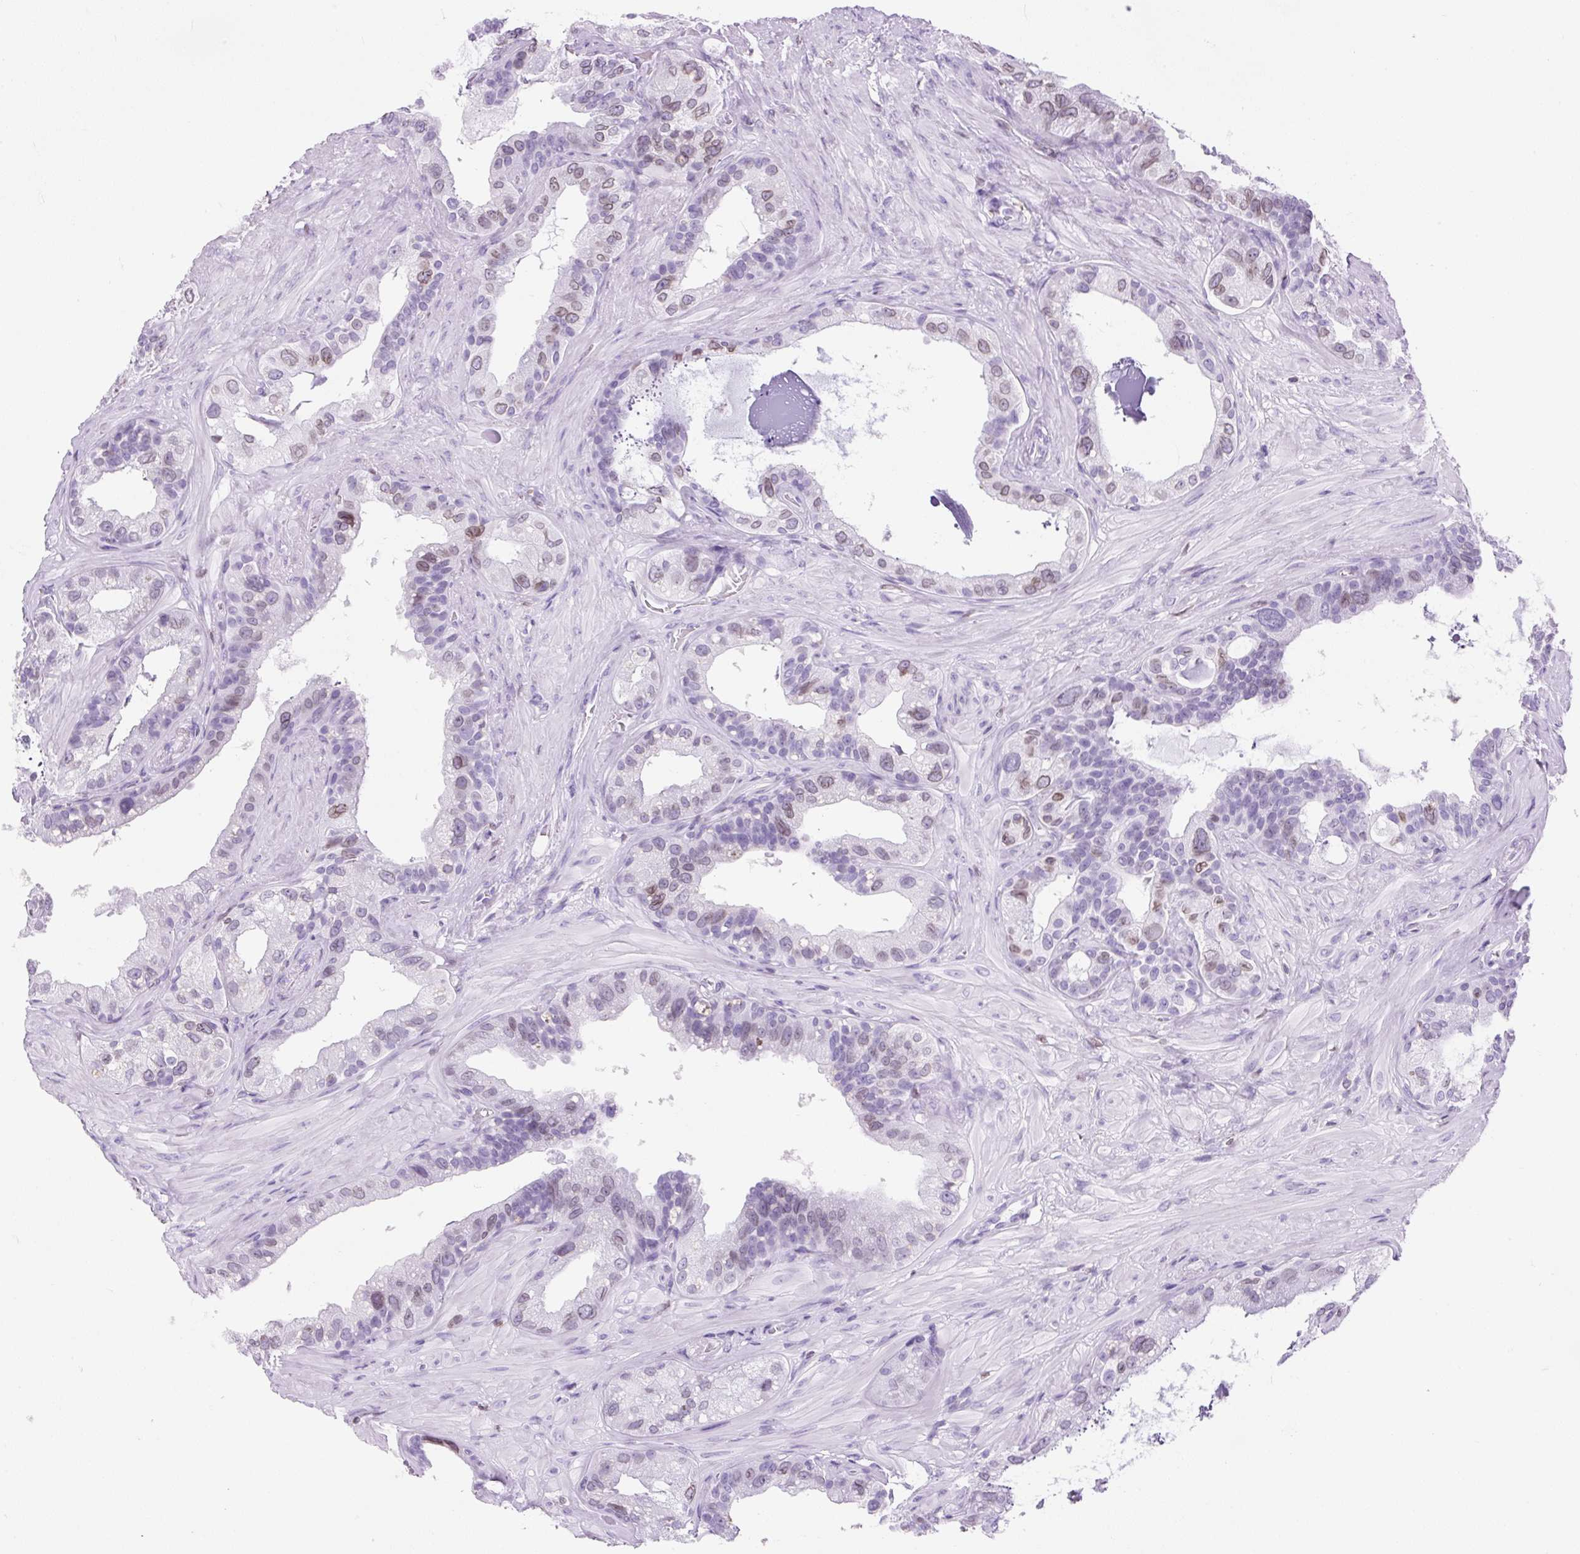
{"staining": {"intensity": "moderate", "quantity": "<25%", "location": "cytoplasmic/membranous,nuclear"}, "tissue": "seminal vesicle", "cell_type": "Glandular cells", "image_type": "normal", "snomed": [{"axis": "morphology", "description": "Normal tissue, NOS"}, {"axis": "topography", "description": "Seminal veicle"}, {"axis": "topography", "description": "Peripheral nerve tissue"}], "caption": "Immunohistochemistry (IHC) of normal human seminal vesicle exhibits low levels of moderate cytoplasmic/membranous,nuclear expression in about <25% of glandular cells. The staining is performed using DAB (3,3'-diaminobenzidine) brown chromogen to label protein expression. The nuclei are counter-stained blue using hematoxylin.", "gene": "VPREB1", "patient": {"sex": "male", "age": 76}}